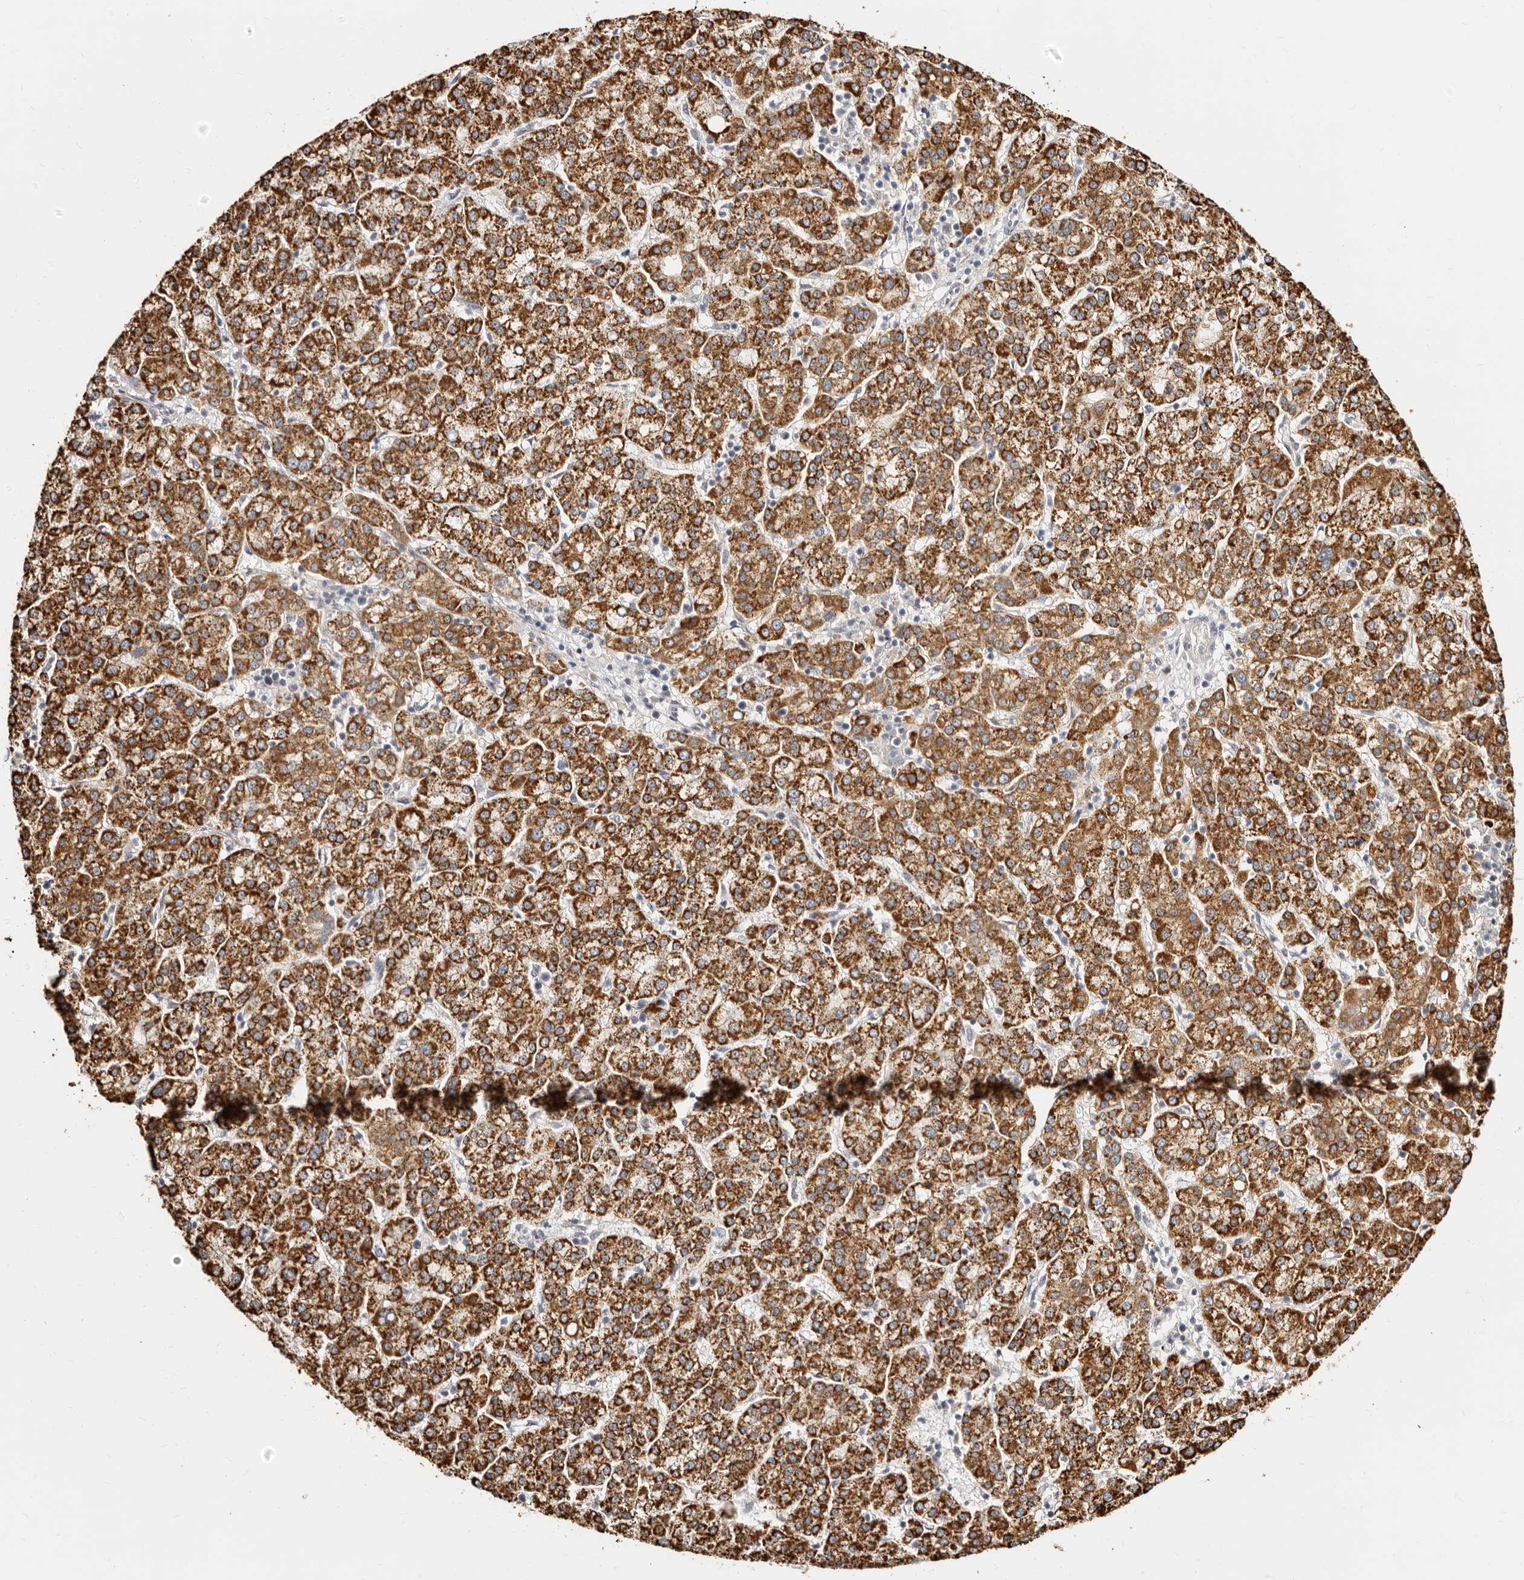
{"staining": {"intensity": "strong", "quantity": ">75%", "location": "cytoplasmic/membranous"}, "tissue": "liver cancer", "cell_type": "Tumor cells", "image_type": "cancer", "snomed": [{"axis": "morphology", "description": "Carcinoma, Hepatocellular, NOS"}, {"axis": "topography", "description": "Liver"}], "caption": "Strong cytoplasmic/membranous protein expression is identified in about >75% of tumor cells in hepatocellular carcinoma (liver).", "gene": "LCORL", "patient": {"sex": "female", "age": 58}}